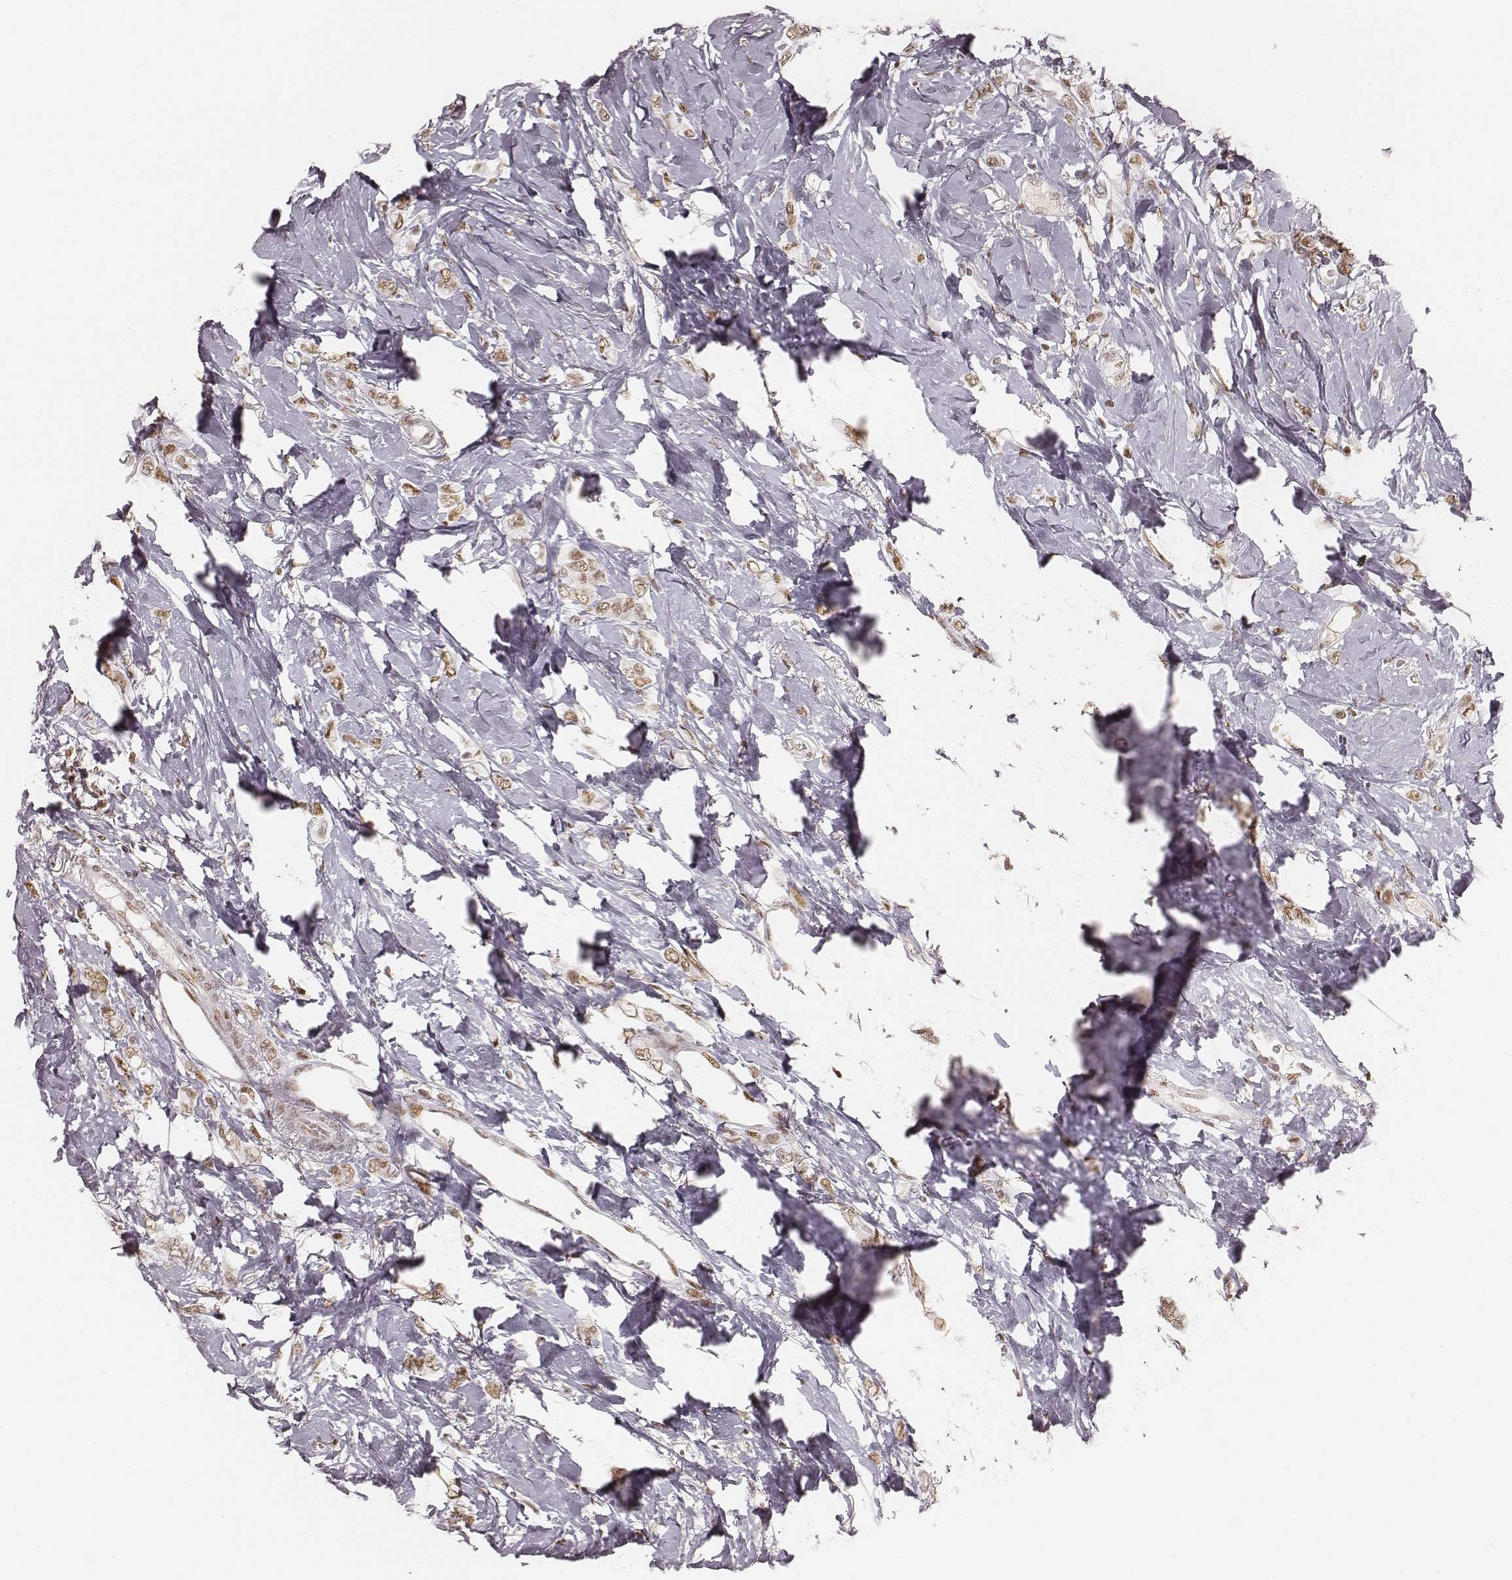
{"staining": {"intensity": "moderate", "quantity": ">75%", "location": "nuclear"}, "tissue": "breast cancer", "cell_type": "Tumor cells", "image_type": "cancer", "snomed": [{"axis": "morphology", "description": "Lobular carcinoma"}, {"axis": "topography", "description": "Breast"}], "caption": "IHC of breast cancer (lobular carcinoma) exhibits medium levels of moderate nuclear expression in approximately >75% of tumor cells.", "gene": "HNRNPC", "patient": {"sex": "female", "age": 66}}